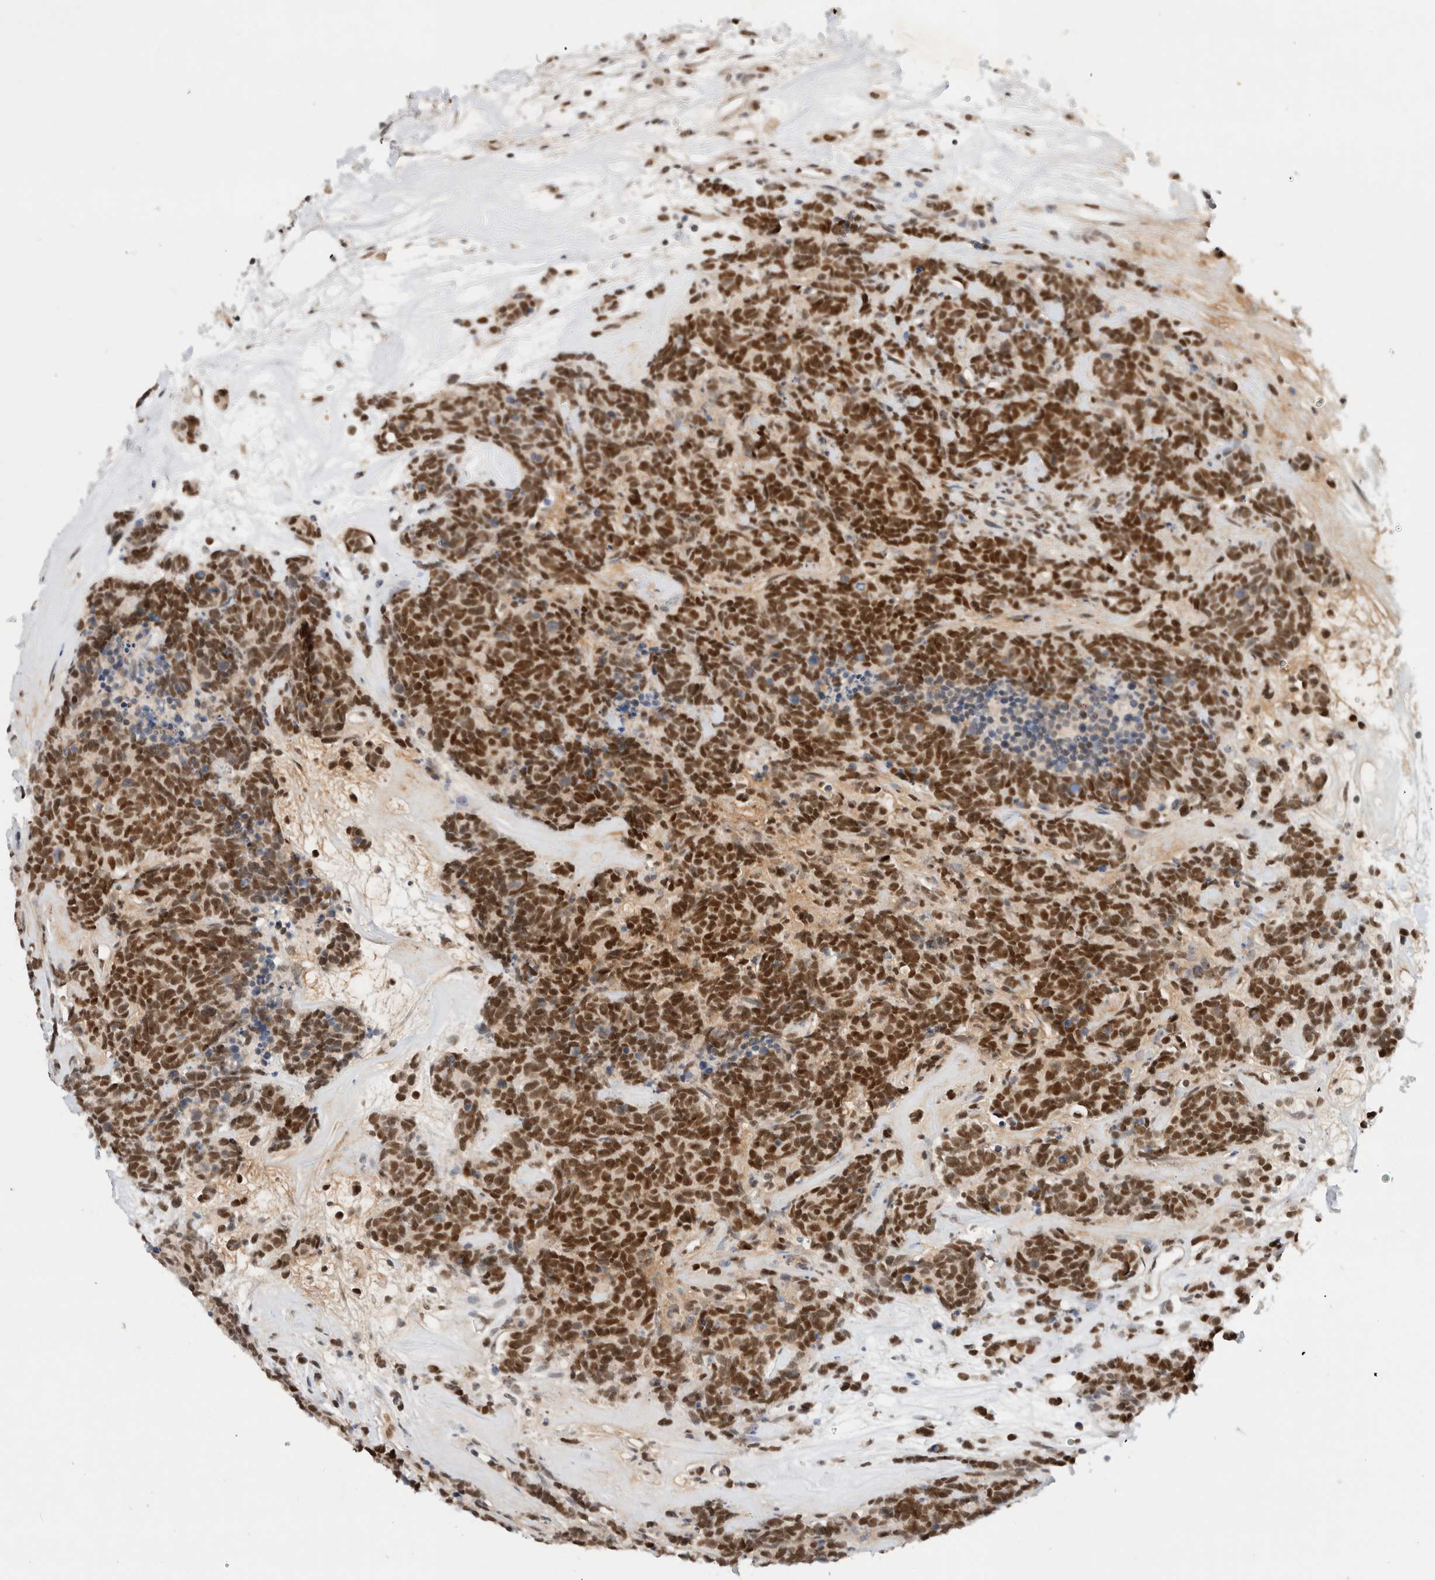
{"staining": {"intensity": "strong", "quantity": ">75%", "location": "nuclear"}, "tissue": "carcinoid", "cell_type": "Tumor cells", "image_type": "cancer", "snomed": [{"axis": "morphology", "description": "Carcinoma, NOS"}, {"axis": "morphology", "description": "Carcinoid, malignant, NOS"}, {"axis": "topography", "description": "Urinary bladder"}], "caption": "Immunohistochemistry photomicrograph of malignant carcinoid stained for a protein (brown), which exhibits high levels of strong nuclear staining in about >75% of tumor cells.", "gene": "GTF2I", "patient": {"sex": "male", "age": 57}}